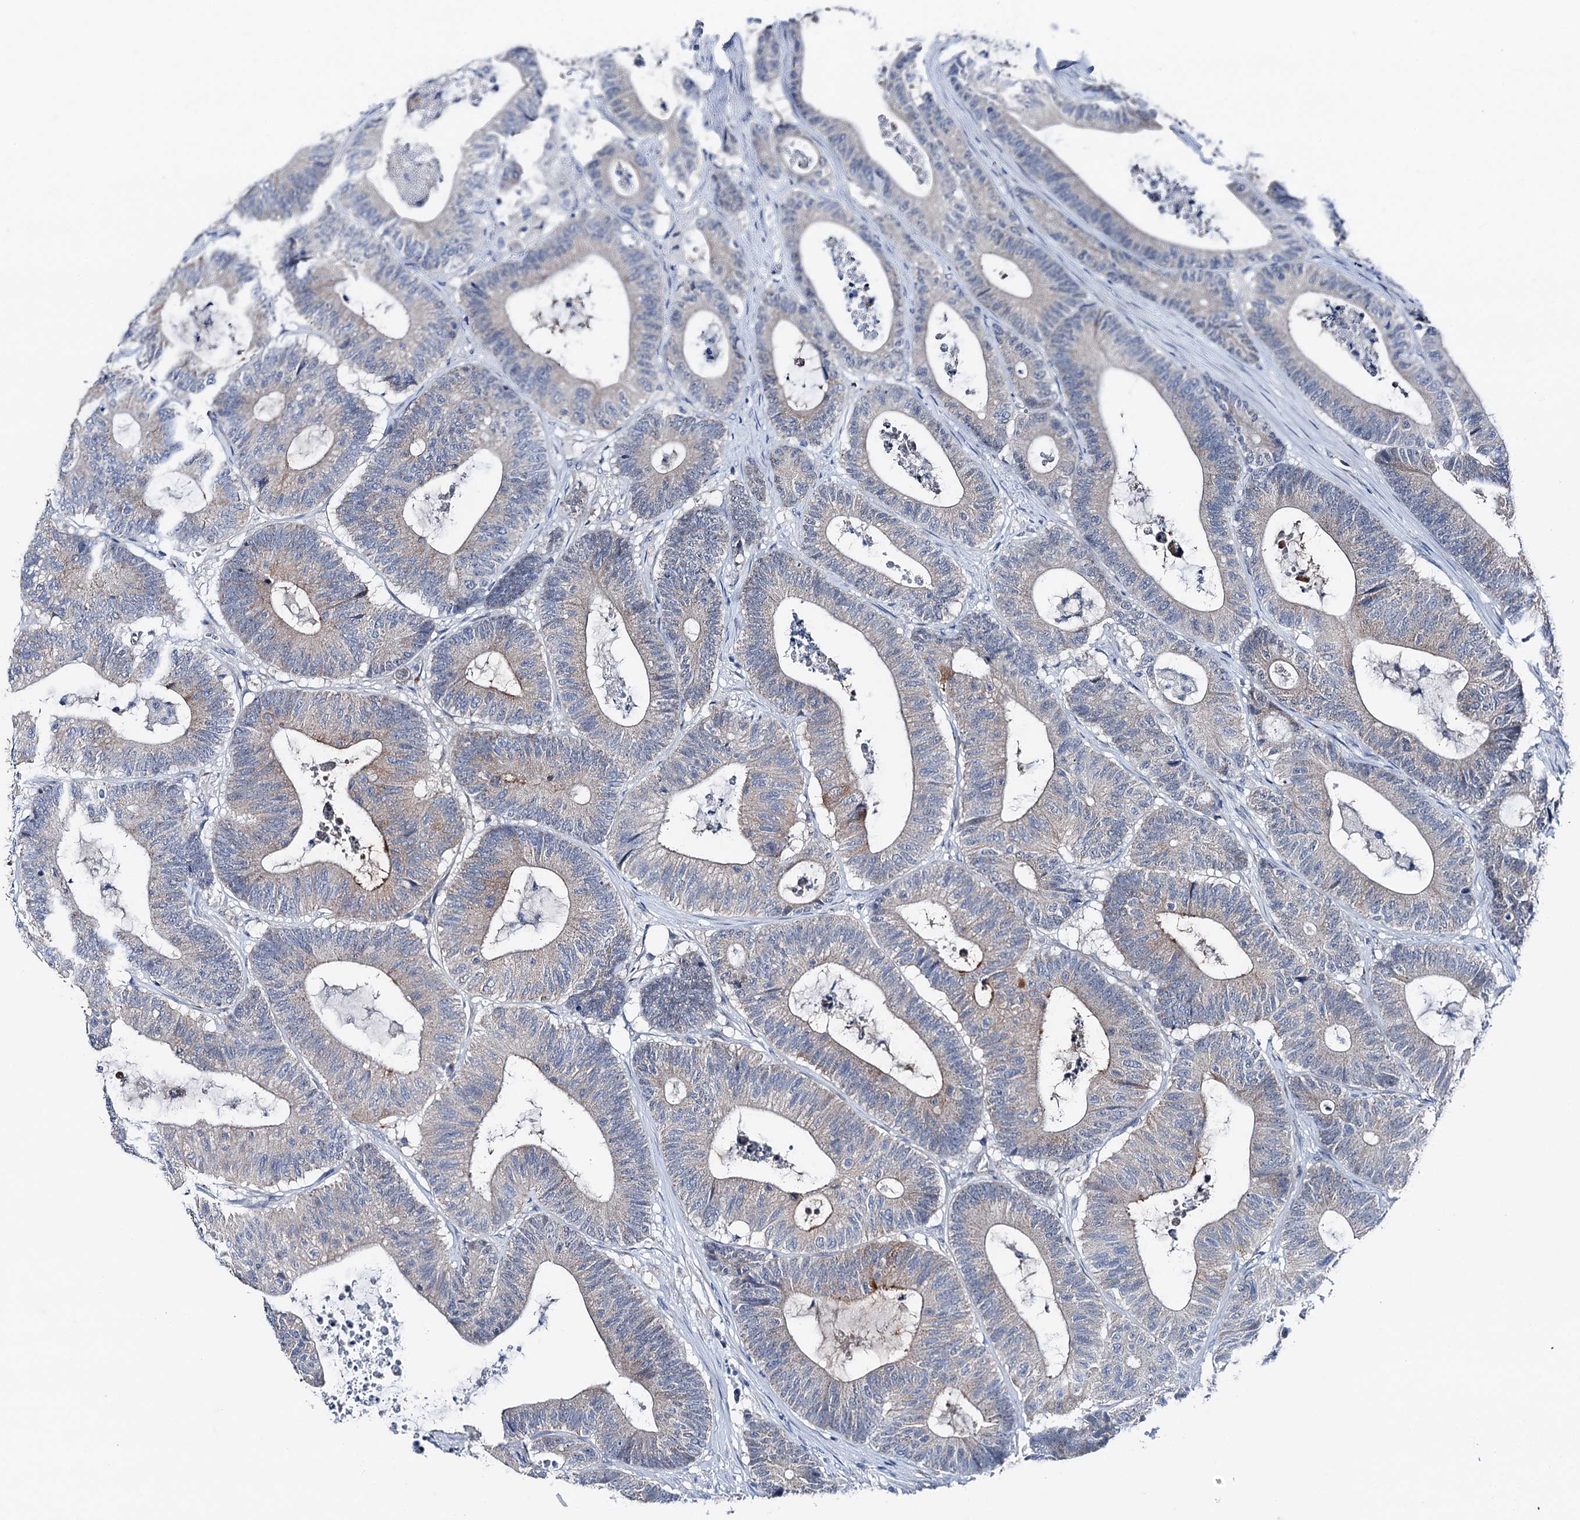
{"staining": {"intensity": "weak", "quantity": "<25%", "location": "cytoplasmic/membranous"}, "tissue": "colorectal cancer", "cell_type": "Tumor cells", "image_type": "cancer", "snomed": [{"axis": "morphology", "description": "Adenocarcinoma, NOS"}, {"axis": "topography", "description": "Colon"}], "caption": "Protein analysis of colorectal adenocarcinoma exhibits no significant staining in tumor cells.", "gene": "SHROOM1", "patient": {"sex": "female", "age": 84}}